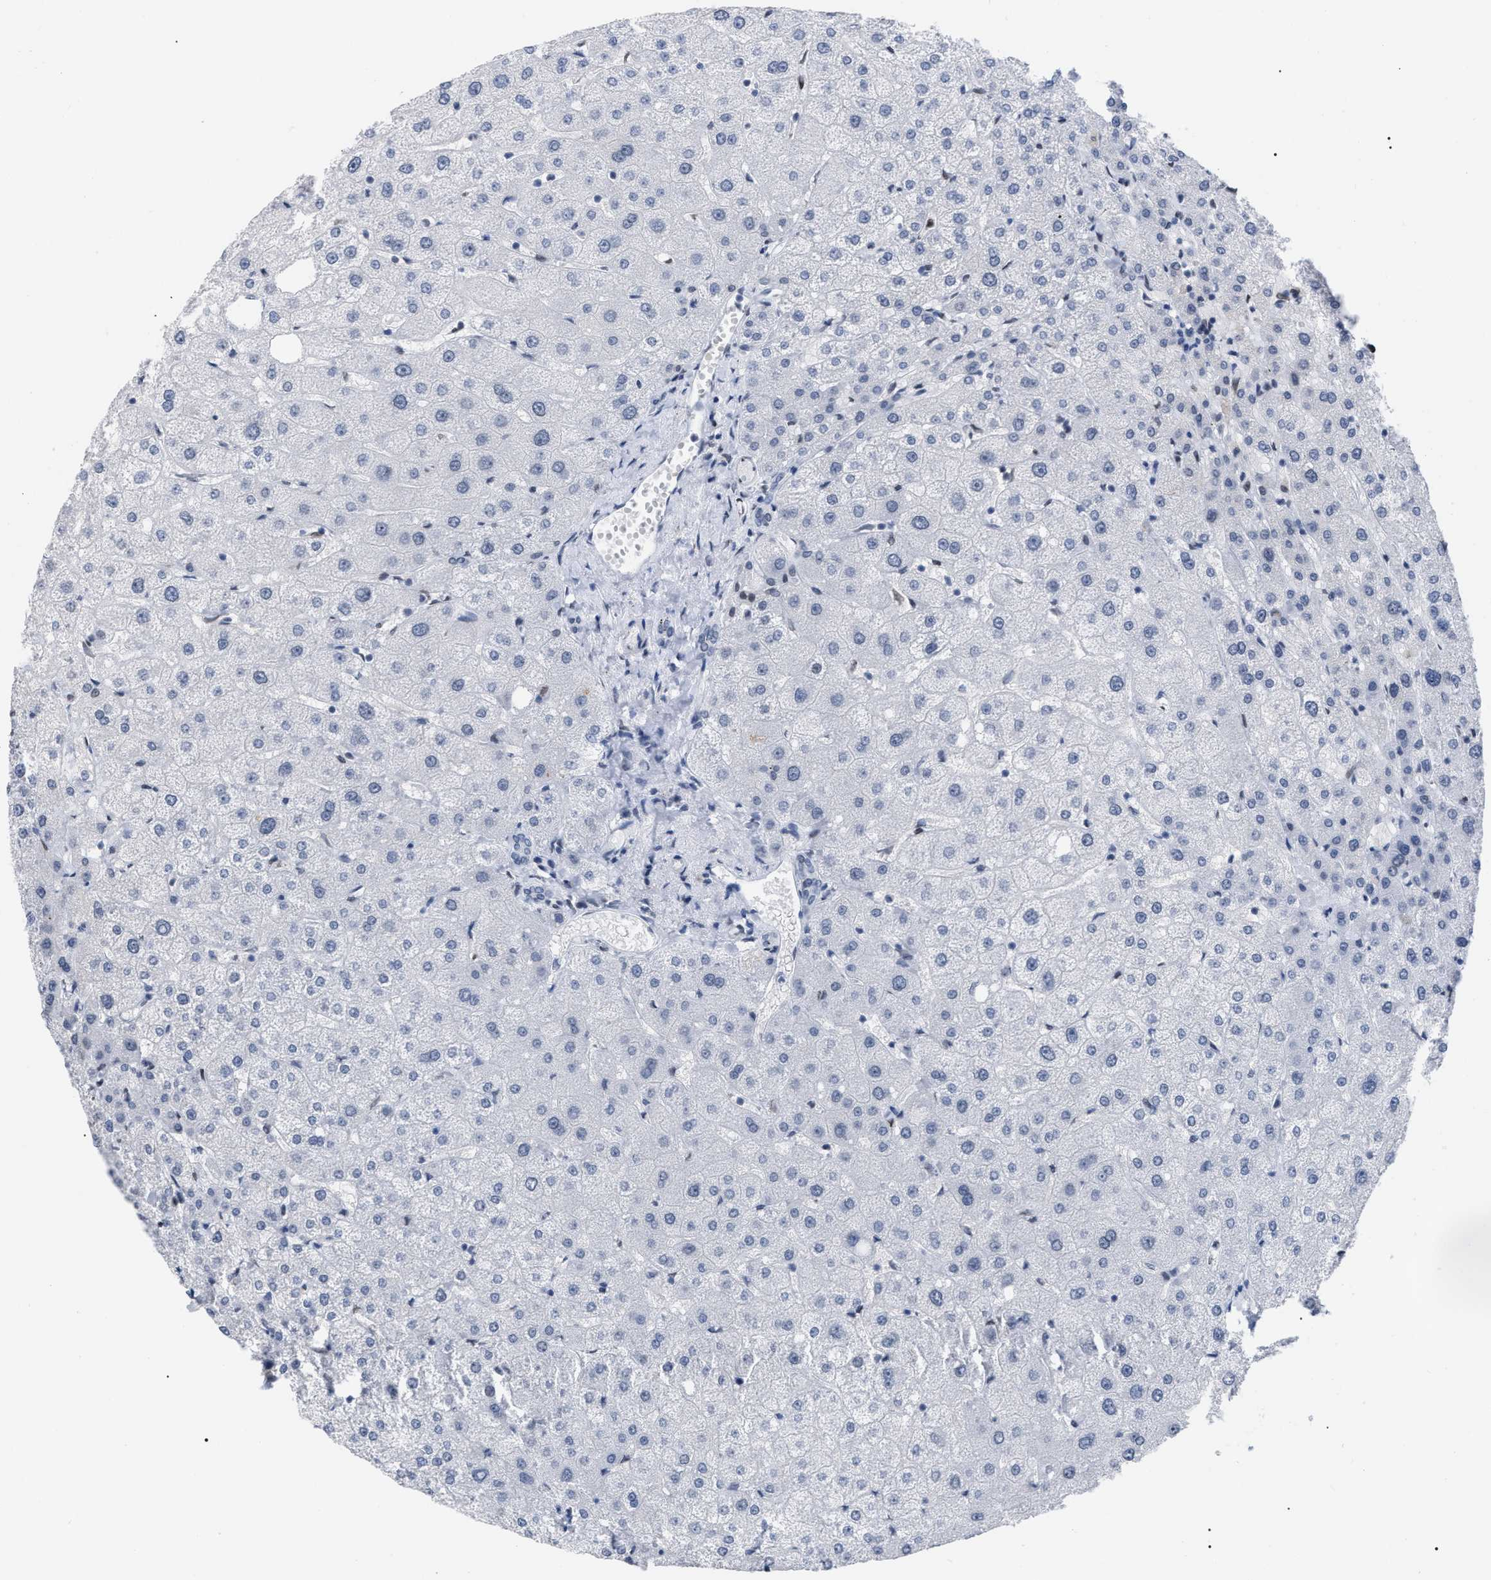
{"staining": {"intensity": "negative", "quantity": "none", "location": "none"}, "tissue": "liver", "cell_type": "Cholangiocytes", "image_type": "normal", "snomed": [{"axis": "morphology", "description": "Normal tissue, NOS"}, {"axis": "topography", "description": "Liver"}], "caption": "Immunohistochemistry image of normal human liver stained for a protein (brown), which shows no staining in cholangiocytes. (IHC, brightfield microscopy, high magnification).", "gene": "TPR", "patient": {"sex": "male", "age": 73}}